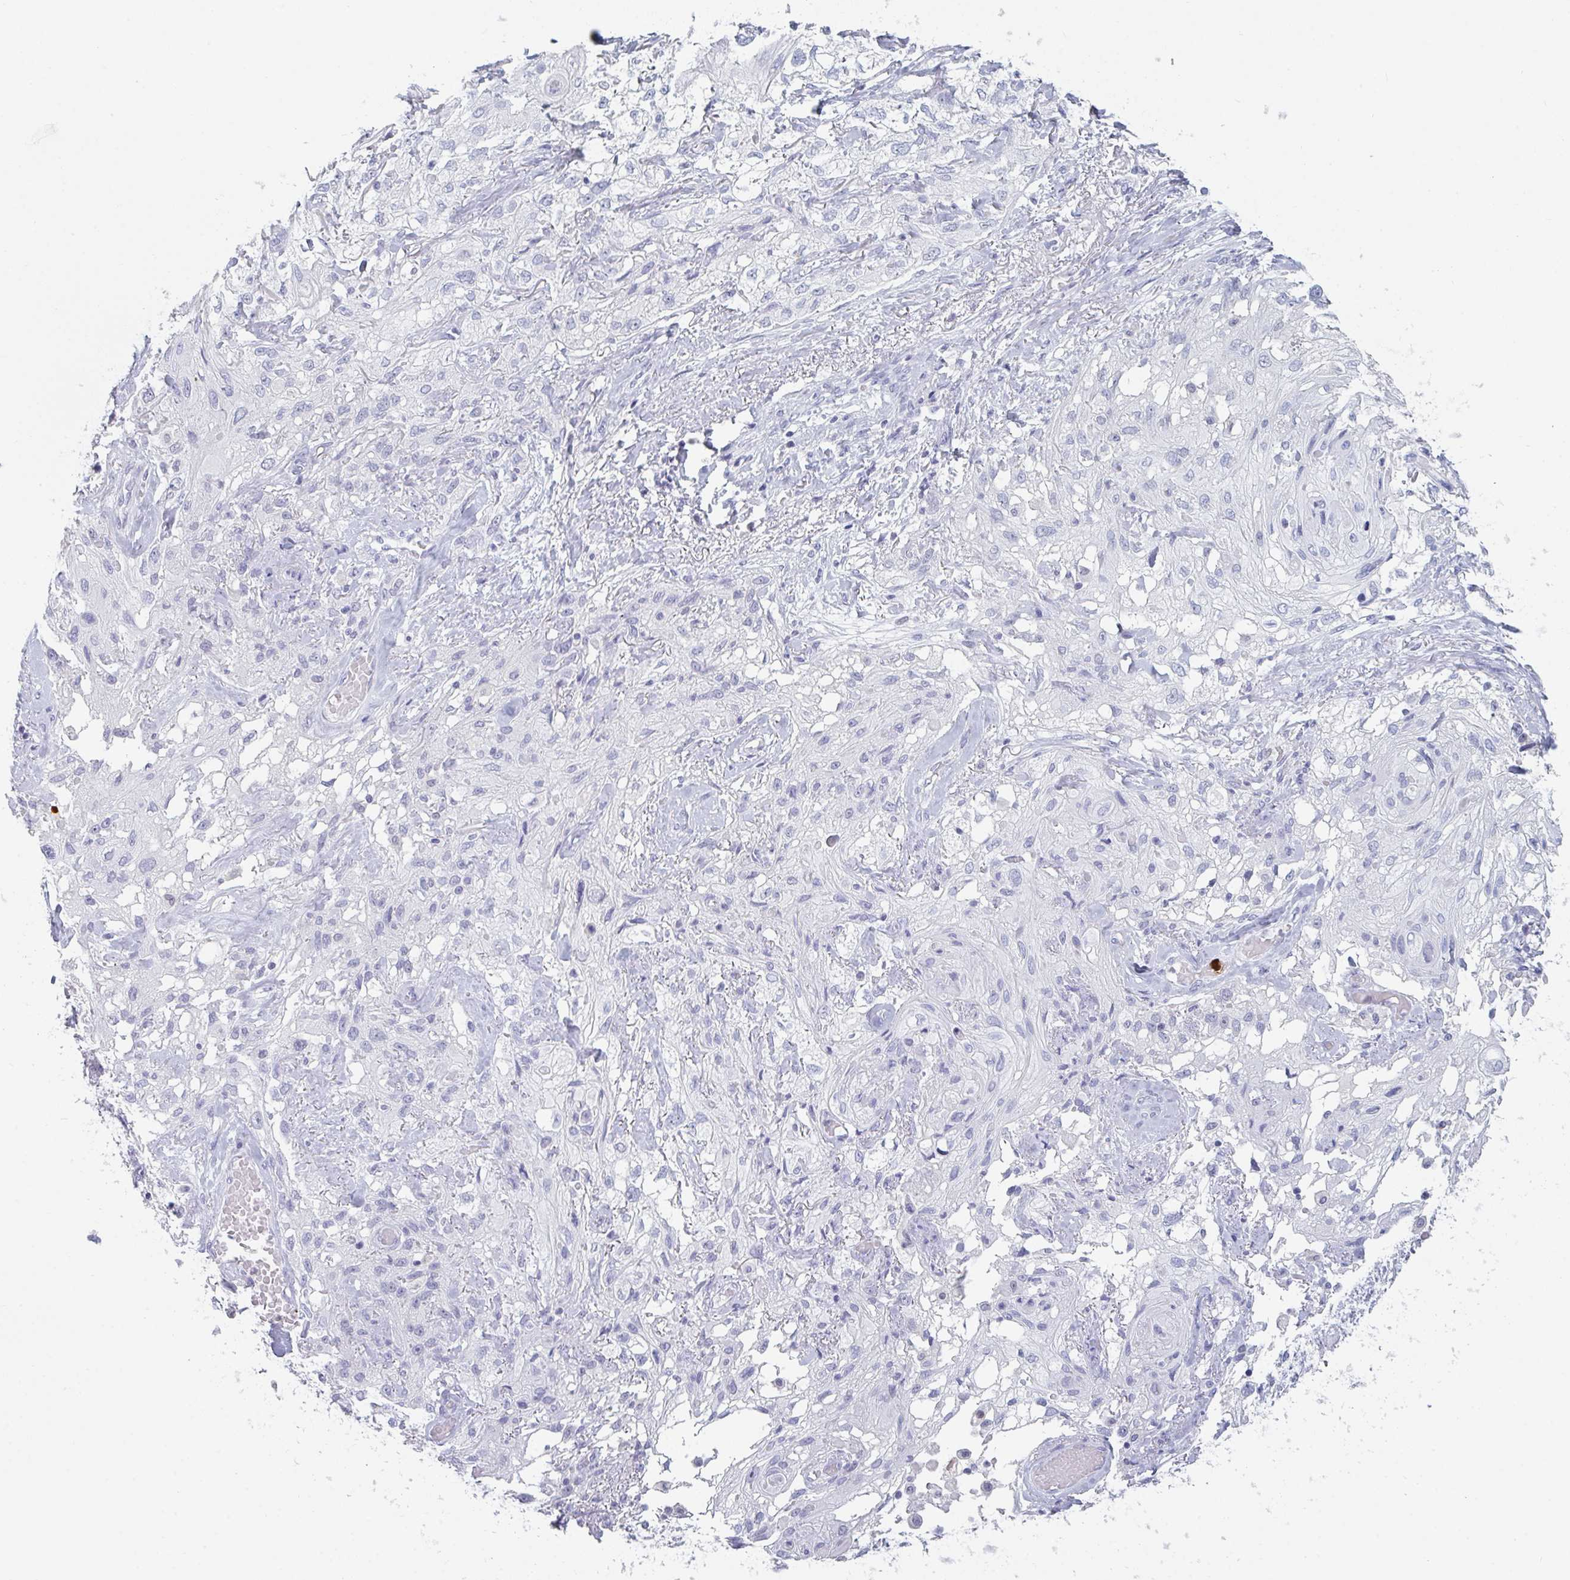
{"staining": {"intensity": "negative", "quantity": "none", "location": "none"}, "tissue": "skin cancer", "cell_type": "Tumor cells", "image_type": "cancer", "snomed": [{"axis": "morphology", "description": "Squamous cell carcinoma, NOS"}, {"axis": "topography", "description": "Skin"}, {"axis": "topography", "description": "Vulva"}], "caption": "This image is of skin cancer (squamous cell carcinoma) stained with immunohistochemistry to label a protein in brown with the nuclei are counter-stained blue. There is no staining in tumor cells.", "gene": "RUBCN", "patient": {"sex": "female", "age": 86}}